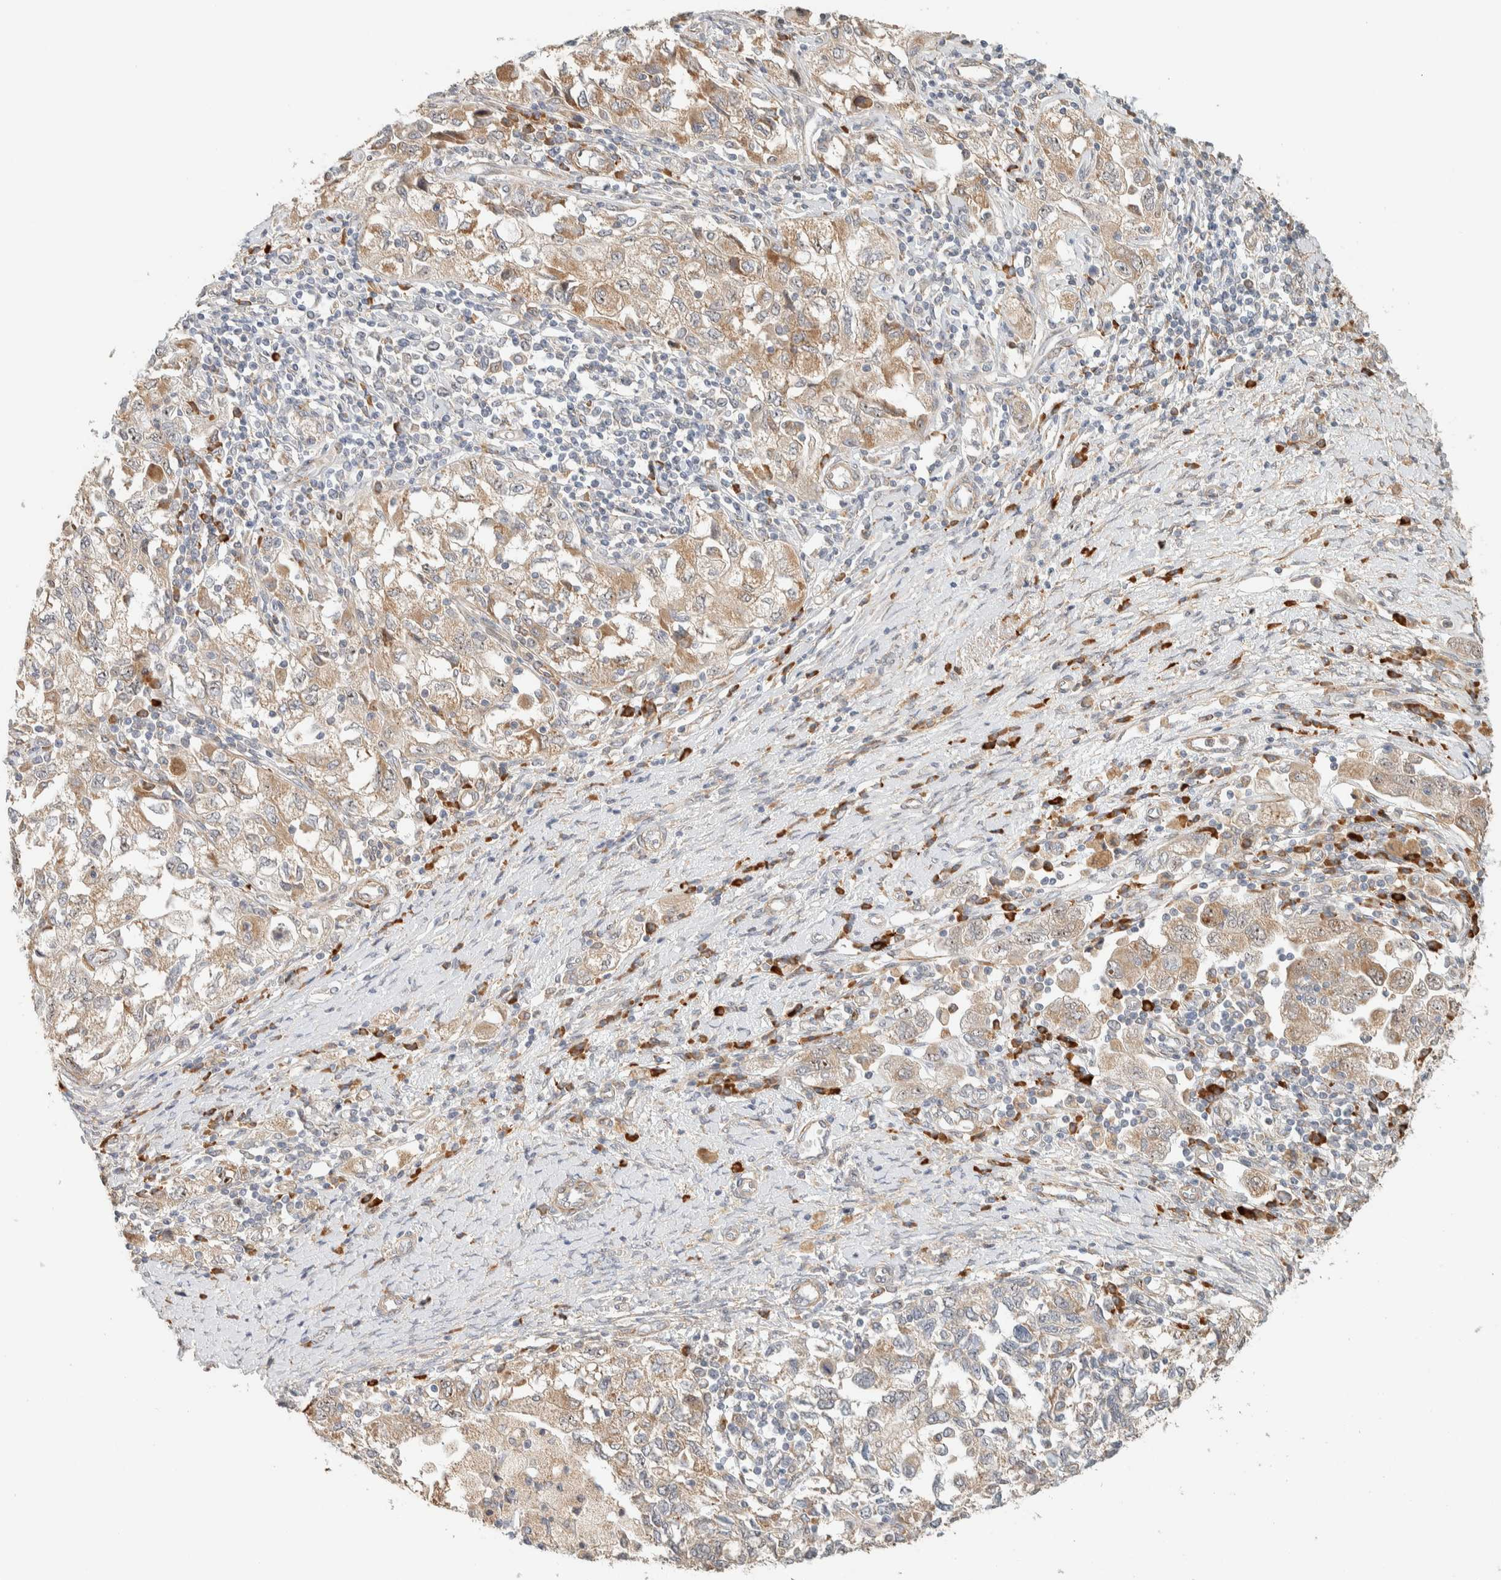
{"staining": {"intensity": "weak", "quantity": ">75%", "location": "cytoplasmic/membranous"}, "tissue": "ovarian cancer", "cell_type": "Tumor cells", "image_type": "cancer", "snomed": [{"axis": "morphology", "description": "Carcinoma, NOS"}, {"axis": "morphology", "description": "Cystadenocarcinoma, serous, NOS"}, {"axis": "topography", "description": "Ovary"}], "caption": "There is low levels of weak cytoplasmic/membranous positivity in tumor cells of ovarian cancer (carcinoma), as demonstrated by immunohistochemical staining (brown color).", "gene": "KLHL40", "patient": {"sex": "female", "age": 69}}